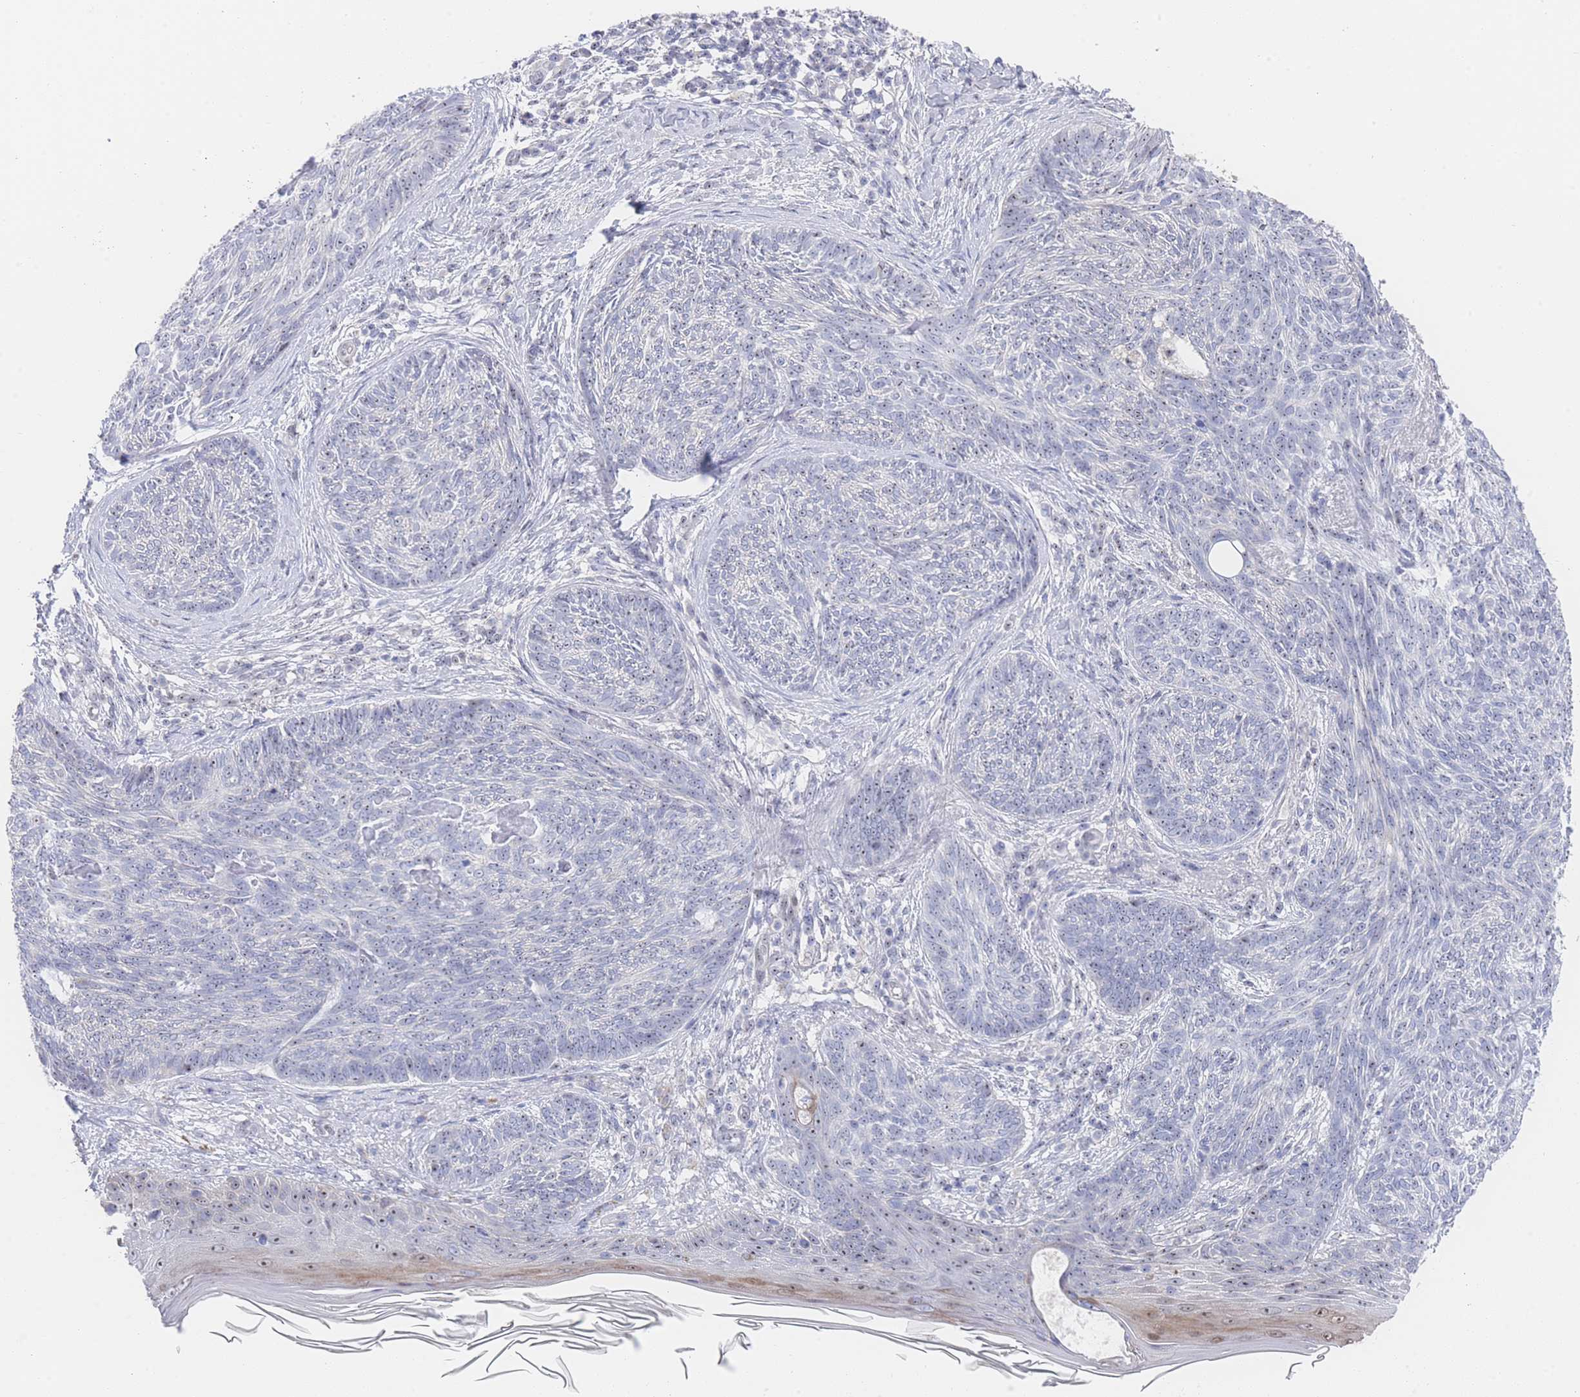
{"staining": {"intensity": "negative", "quantity": "none", "location": "none"}, "tissue": "skin cancer", "cell_type": "Tumor cells", "image_type": "cancer", "snomed": [{"axis": "morphology", "description": "Basal cell carcinoma"}, {"axis": "topography", "description": "Skin"}], "caption": "Tumor cells are negative for protein expression in human skin basal cell carcinoma. (DAB (3,3'-diaminobenzidine) IHC visualized using brightfield microscopy, high magnification).", "gene": "ZNF142", "patient": {"sex": "male", "age": 73}}